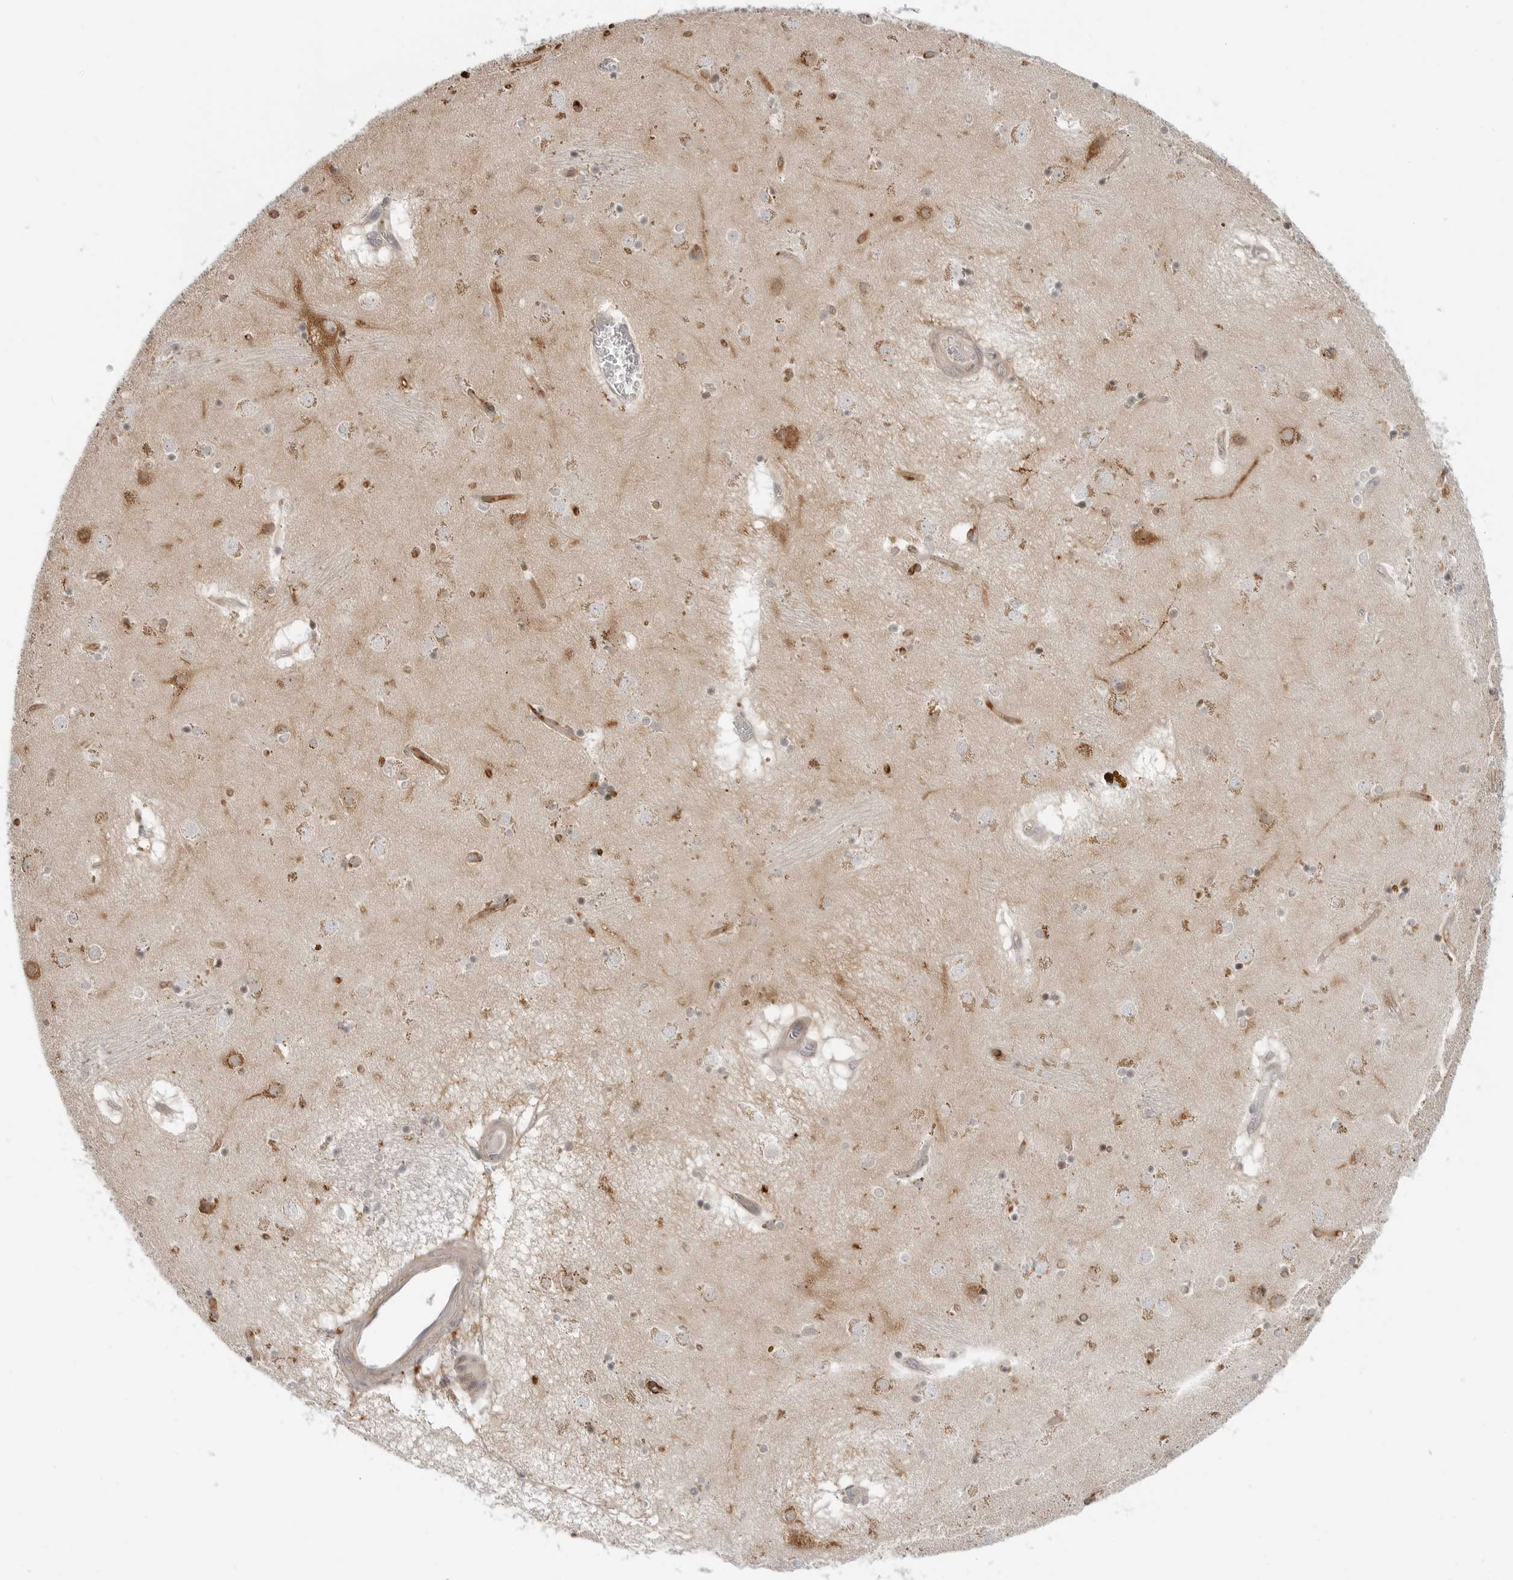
{"staining": {"intensity": "negative", "quantity": "none", "location": "none"}, "tissue": "caudate", "cell_type": "Glial cells", "image_type": "normal", "snomed": [{"axis": "morphology", "description": "Normal tissue, NOS"}, {"axis": "topography", "description": "Lateral ventricle wall"}], "caption": "The photomicrograph exhibits no staining of glial cells in benign caudate.", "gene": "STXBP3", "patient": {"sex": "male", "age": 70}}